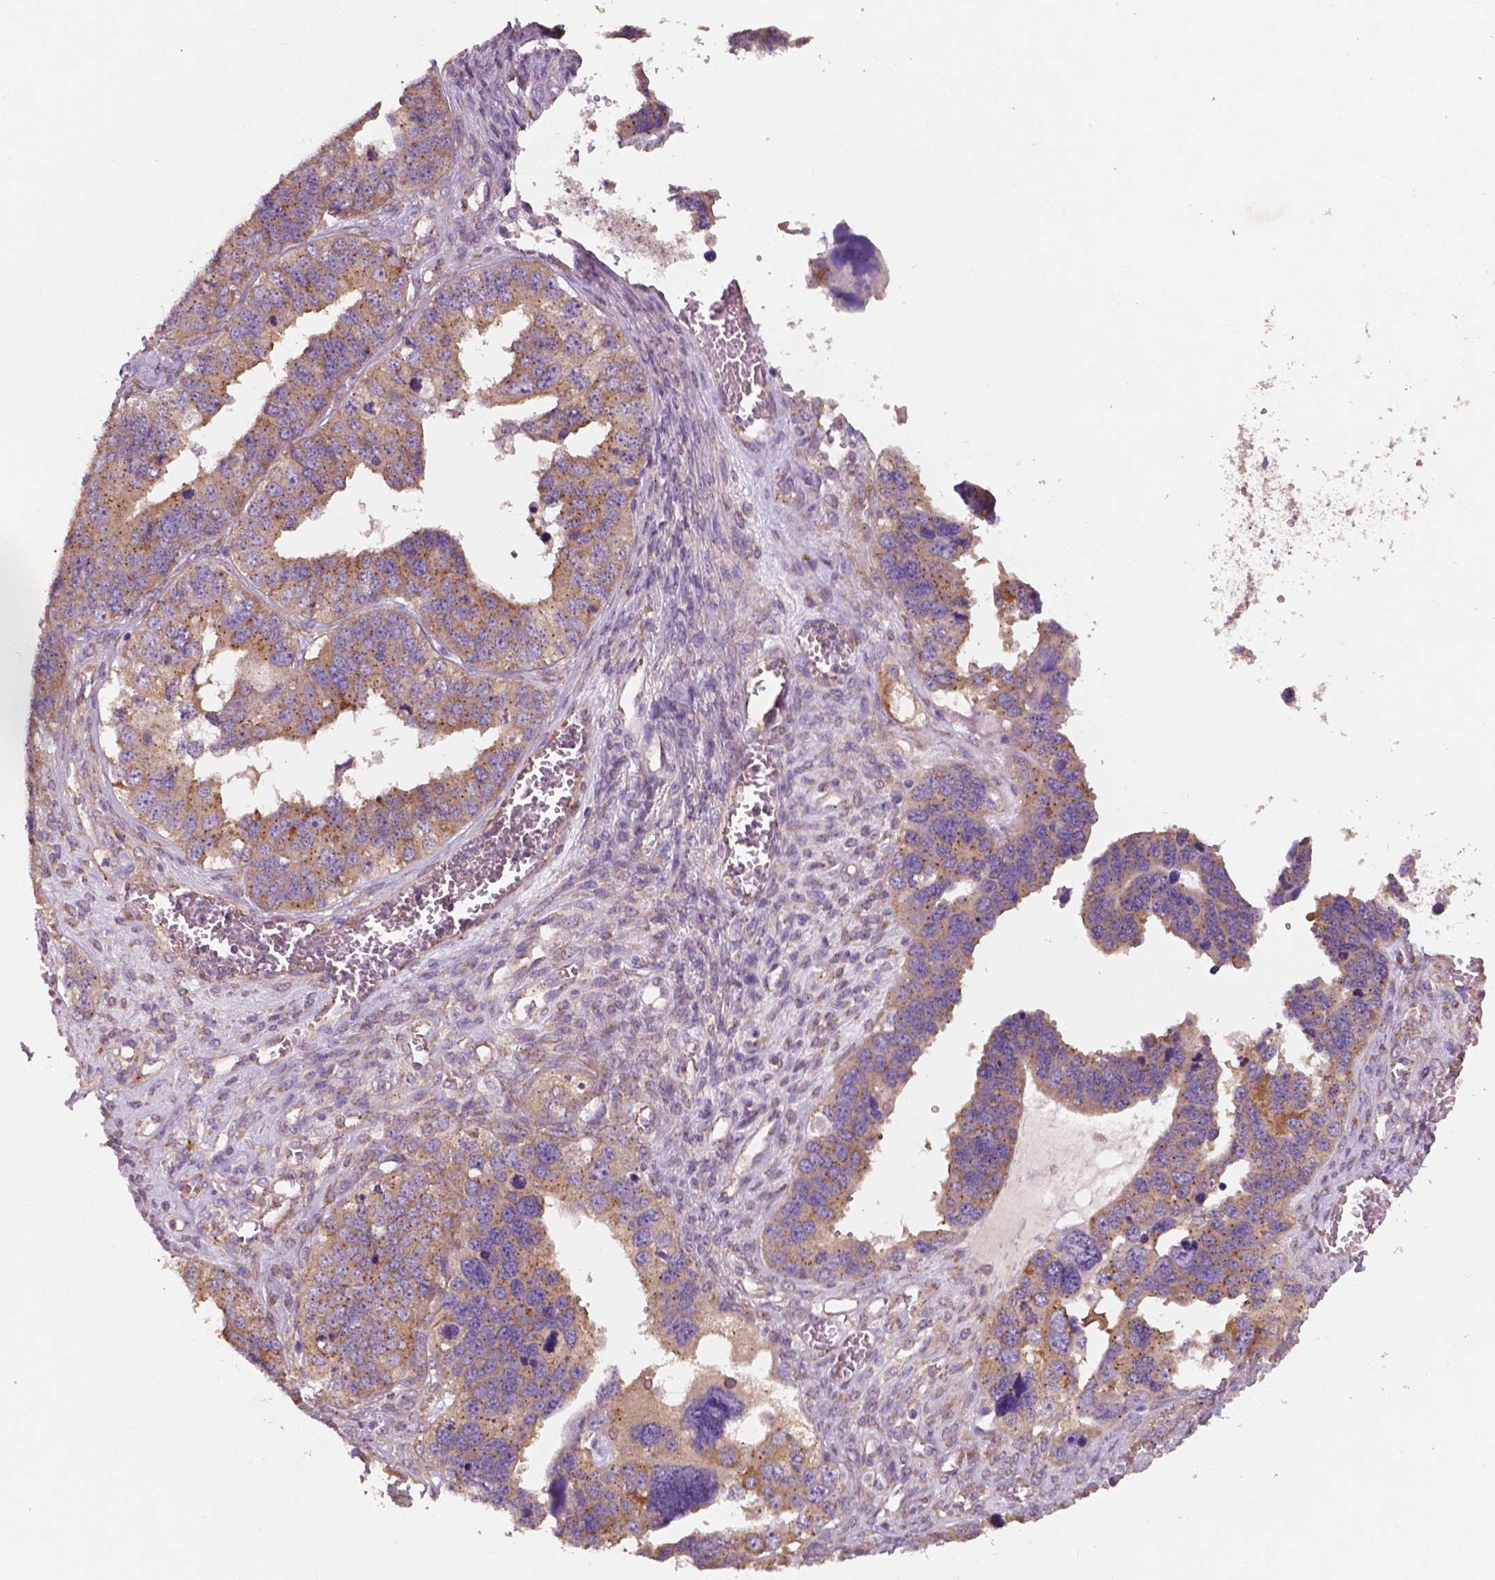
{"staining": {"intensity": "moderate", "quantity": ">75%", "location": "cytoplasmic/membranous"}, "tissue": "ovarian cancer", "cell_type": "Tumor cells", "image_type": "cancer", "snomed": [{"axis": "morphology", "description": "Cystadenocarcinoma, serous, NOS"}, {"axis": "topography", "description": "Ovary"}], "caption": "The histopathology image demonstrates staining of serous cystadenocarcinoma (ovarian), revealing moderate cytoplasmic/membranous protein expression (brown color) within tumor cells. (Brightfield microscopy of DAB IHC at high magnification).", "gene": "CHPT1", "patient": {"sex": "female", "age": 76}}